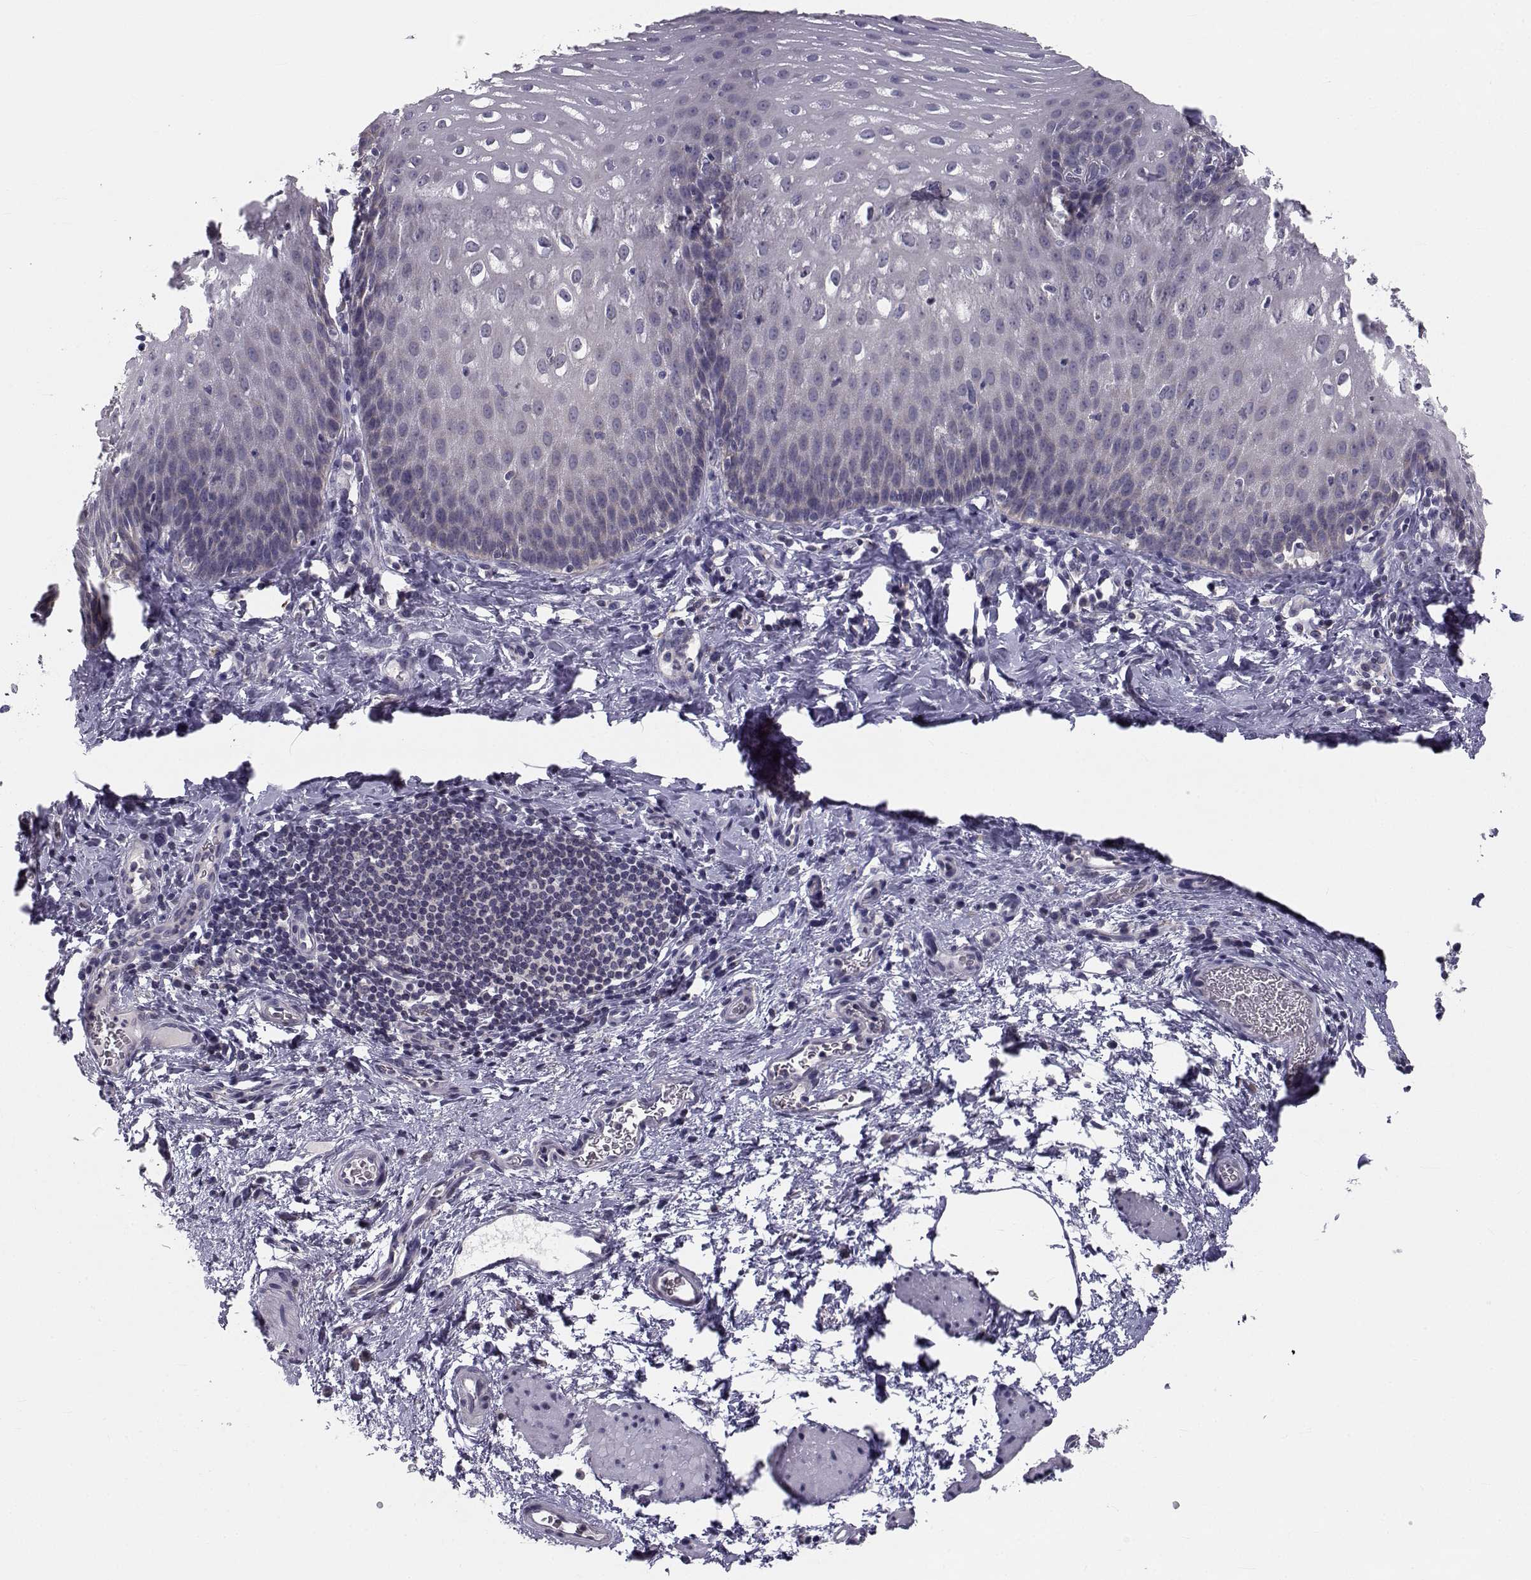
{"staining": {"intensity": "negative", "quantity": "none", "location": "none"}, "tissue": "esophagus", "cell_type": "Squamous epithelial cells", "image_type": "normal", "snomed": [{"axis": "morphology", "description": "Normal tissue, NOS"}, {"axis": "topography", "description": "Esophagus"}], "caption": "A histopathology image of esophagus stained for a protein reveals no brown staining in squamous epithelial cells. (Brightfield microscopy of DAB immunohistochemistry (IHC) at high magnification).", "gene": "ANGPT1", "patient": {"sex": "male", "age": 68}}